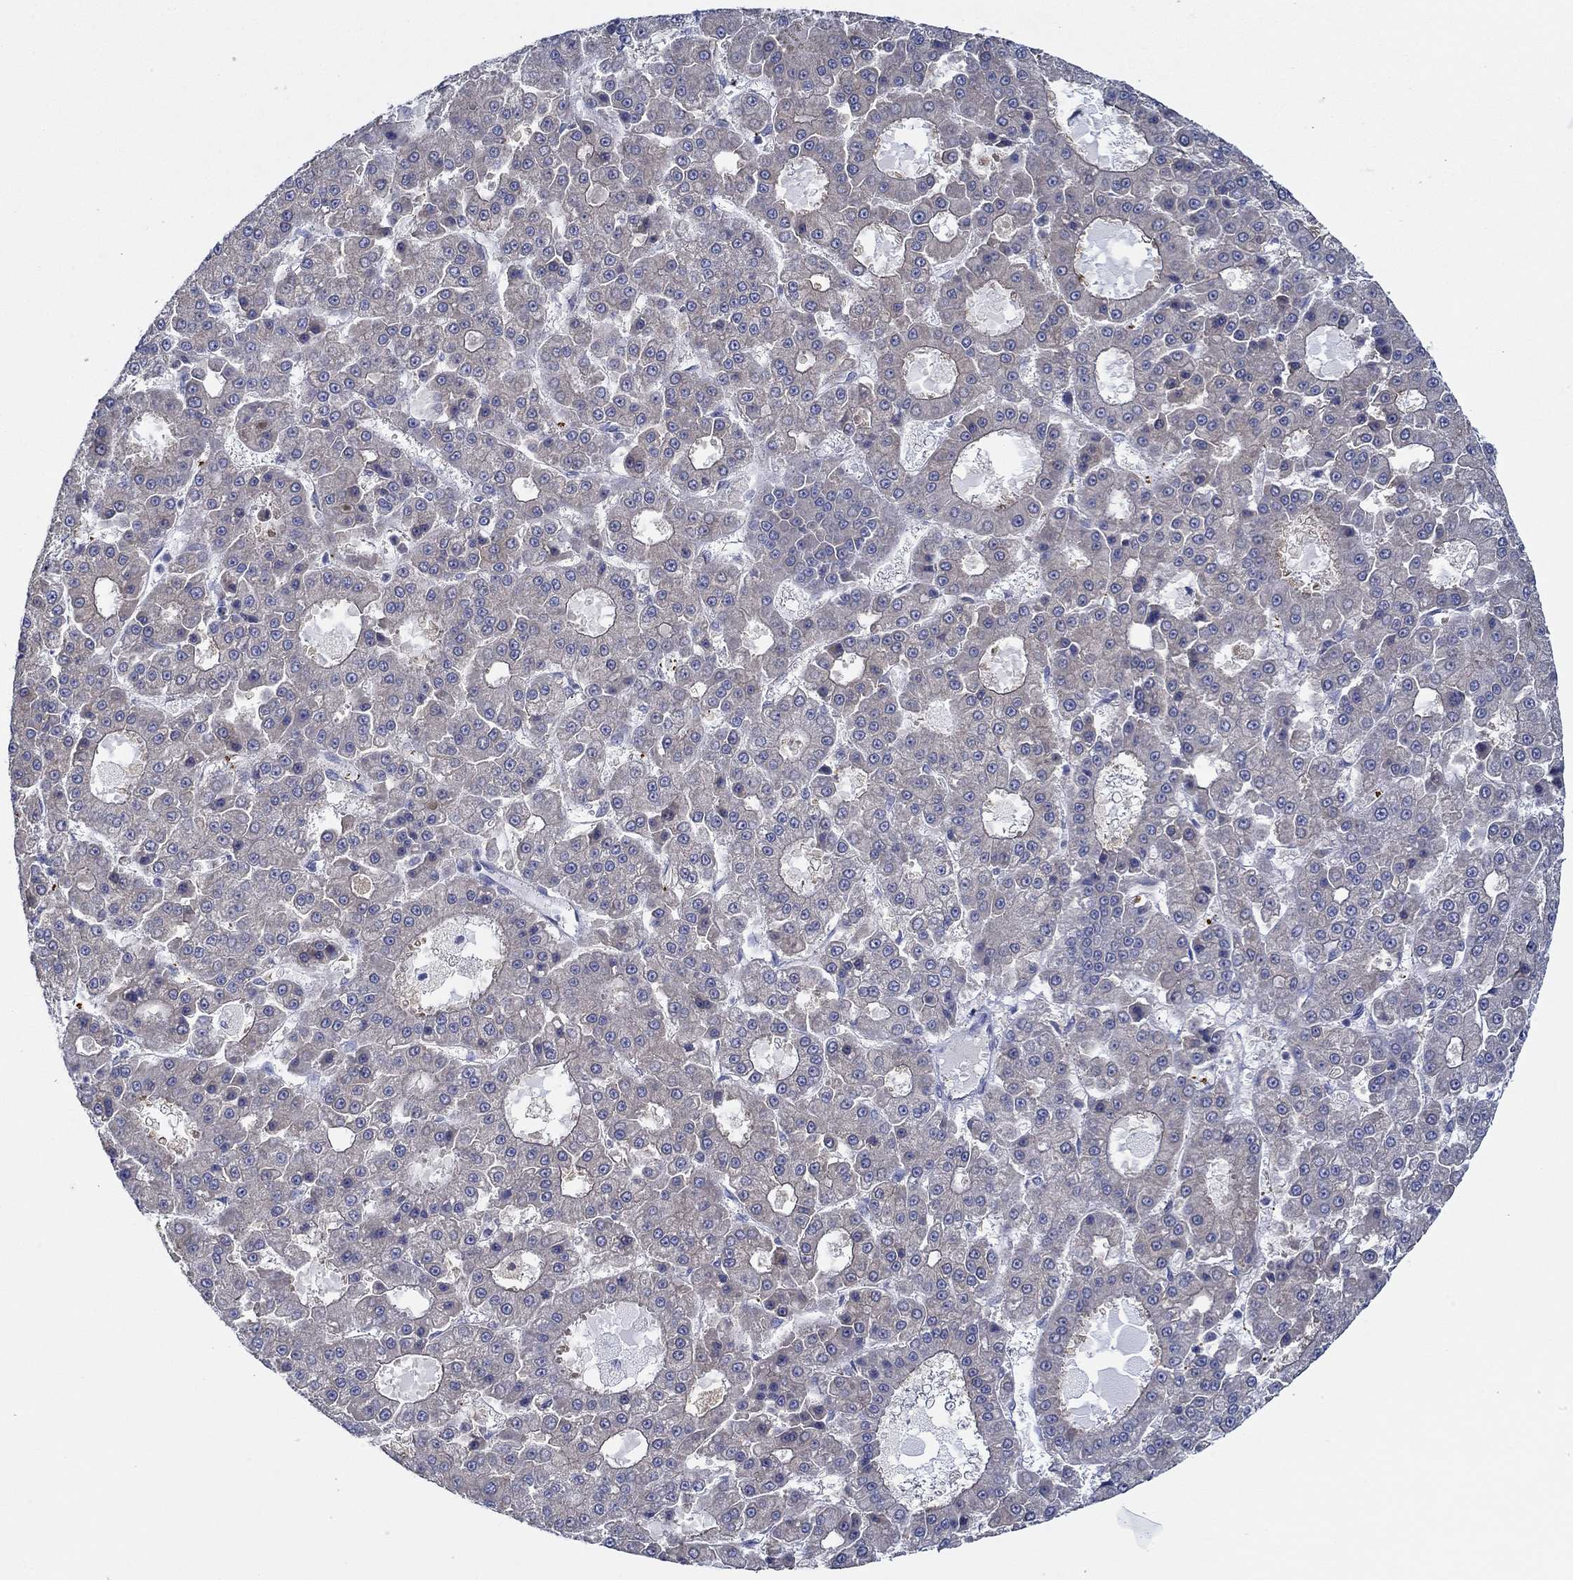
{"staining": {"intensity": "negative", "quantity": "none", "location": "none"}, "tissue": "liver cancer", "cell_type": "Tumor cells", "image_type": "cancer", "snomed": [{"axis": "morphology", "description": "Carcinoma, Hepatocellular, NOS"}, {"axis": "topography", "description": "Liver"}], "caption": "Immunohistochemistry histopathology image of human liver hepatocellular carcinoma stained for a protein (brown), which displays no expression in tumor cells. (DAB immunohistochemistry (IHC) visualized using brightfield microscopy, high magnification).", "gene": "SLC27A3", "patient": {"sex": "male", "age": 70}}